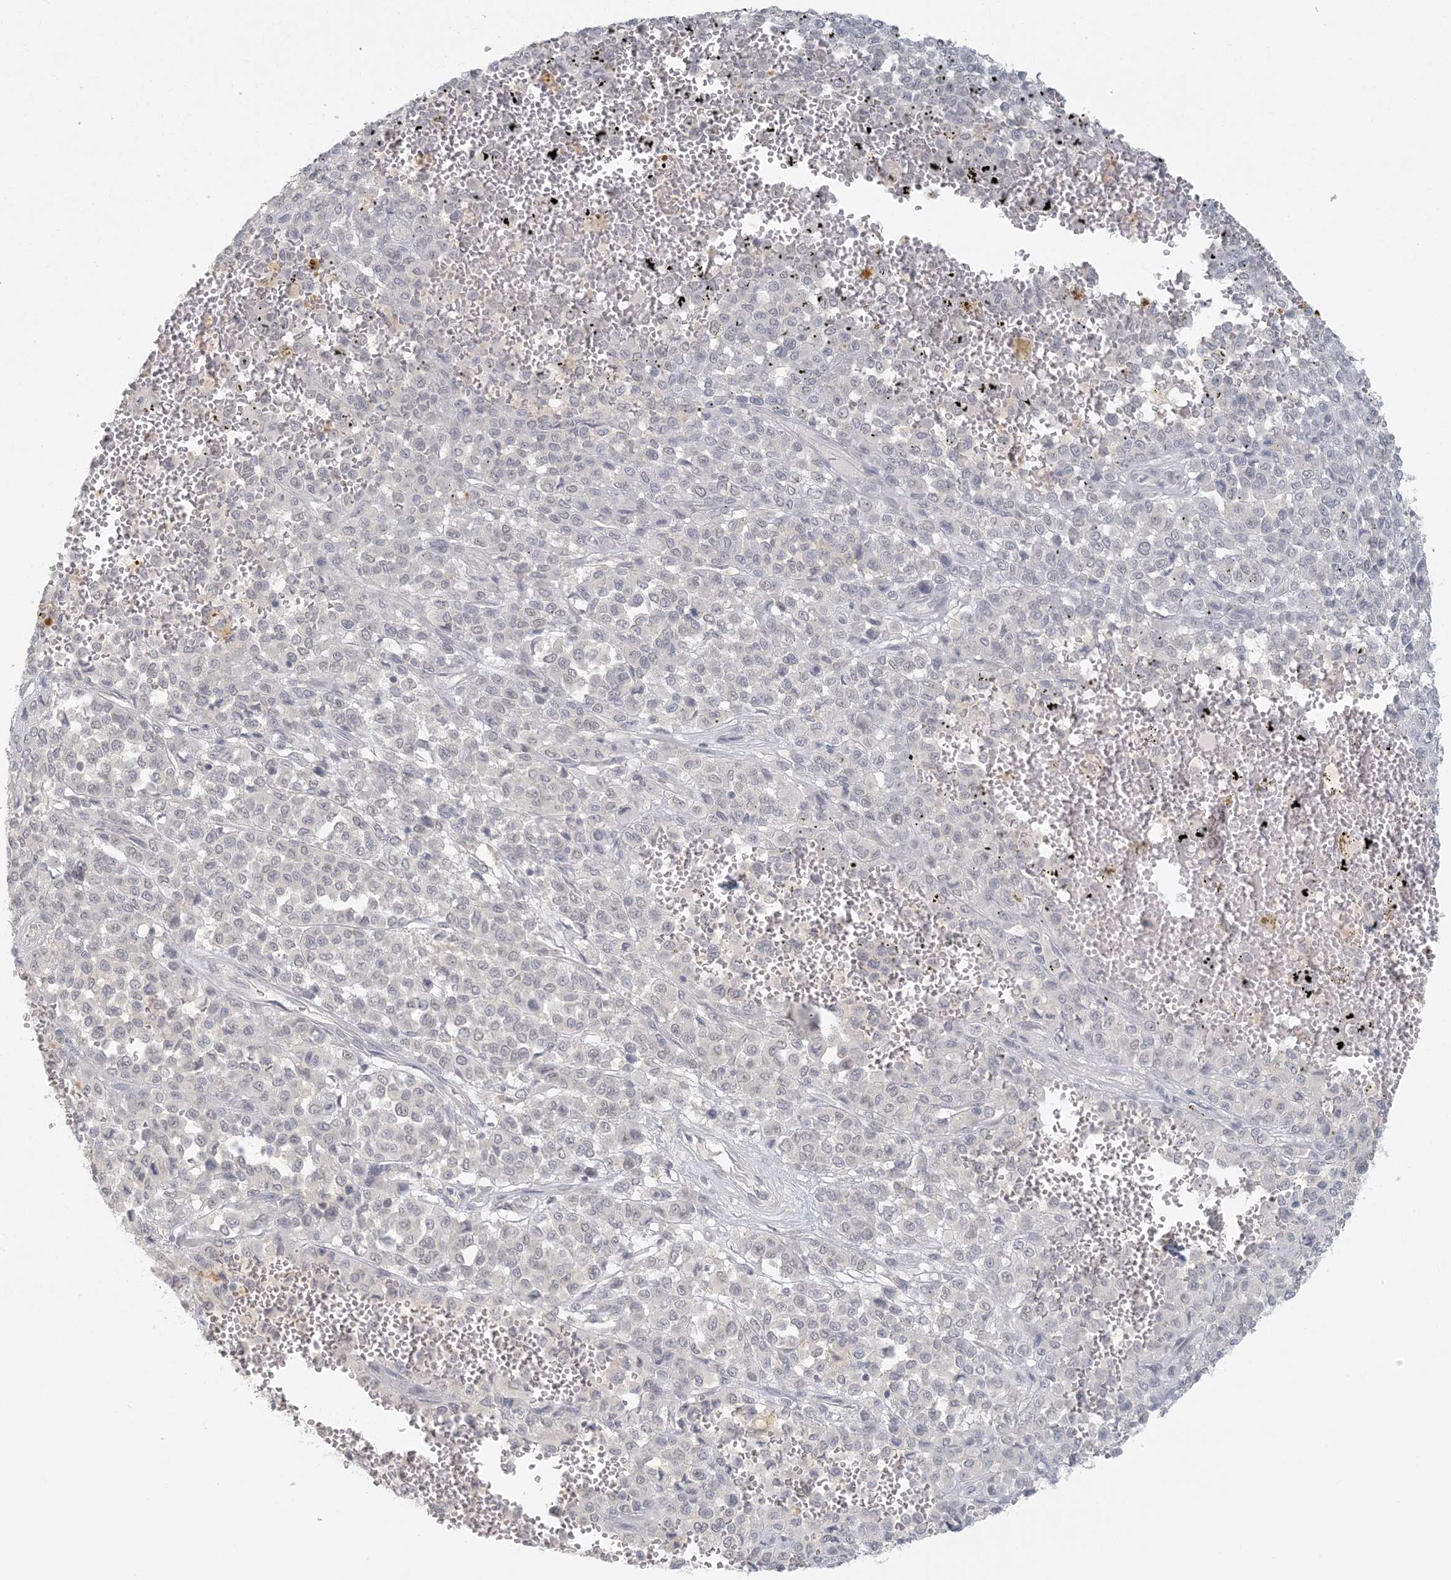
{"staining": {"intensity": "negative", "quantity": "none", "location": "none"}, "tissue": "melanoma", "cell_type": "Tumor cells", "image_type": "cancer", "snomed": [{"axis": "morphology", "description": "Malignant melanoma, Metastatic site"}, {"axis": "topography", "description": "Pancreas"}], "caption": "Immunohistochemistry image of malignant melanoma (metastatic site) stained for a protein (brown), which reveals no expression in tumor cells.", "gene": "LIPT1", "patient": {"sex": "female", "age": 30}}